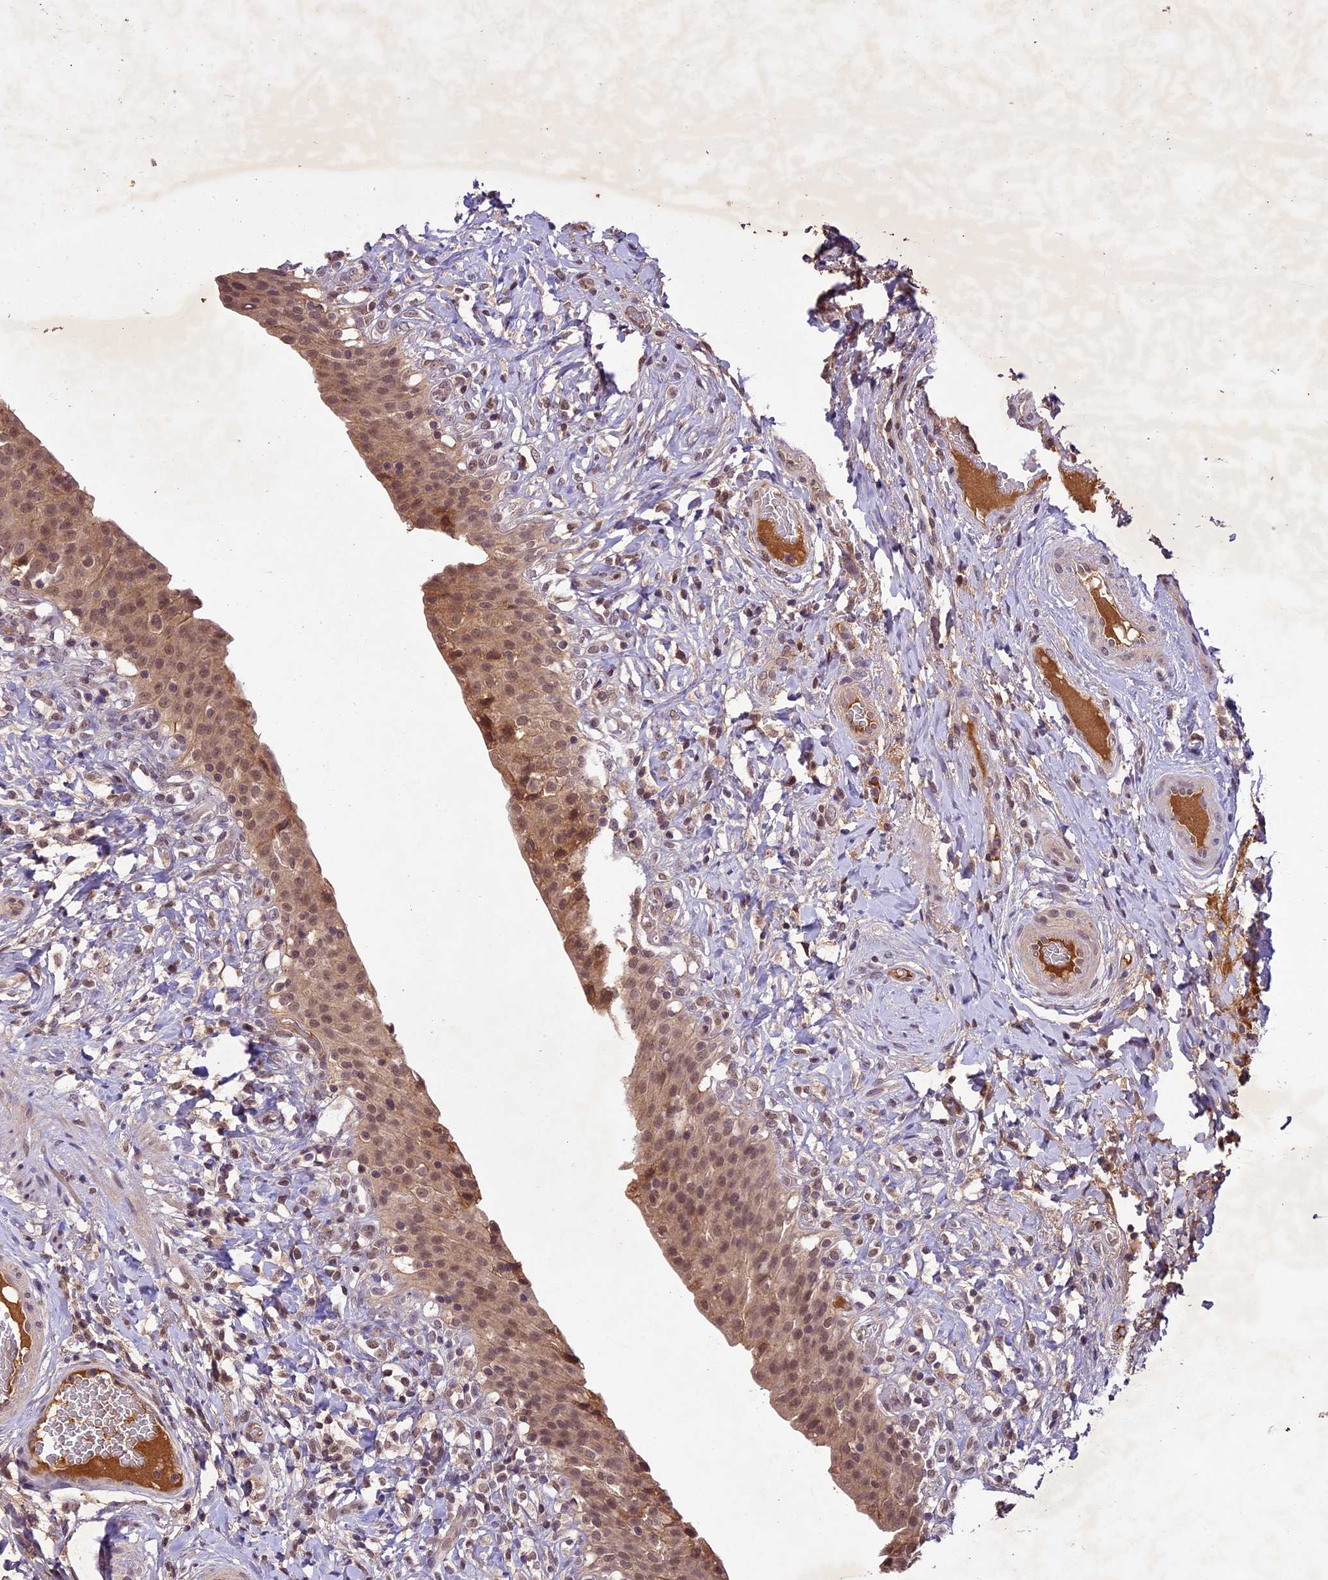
{"staining": {"intensity": "moderate", "quantity": ">75%", "location": "cytoplasmic/membranous,nuclear"}, "tissue": "urinary bladder", "cell_type": "Urothelial cells", "image_type": "normal", "snomed": [{"axis": "morphology", "description": "Normal tissue, NOS"}, {"axis": "morphology", "description": "Inflammation, NOS"}, {"axis": "topography", "description": "Urinary bladder"}], "caption": "Protein expression analysis of benign human urinary bladder reveals moderate cytoplasmic/membranous,nuclear expression in about >75% of urothelial cells. The staining was performed using DAB, with brown indicating positive protein expression. Nuclei are stained blue with hematoxylin.", "gene": "ATP10A", "patient": {"sex": "male", "age": 64}}